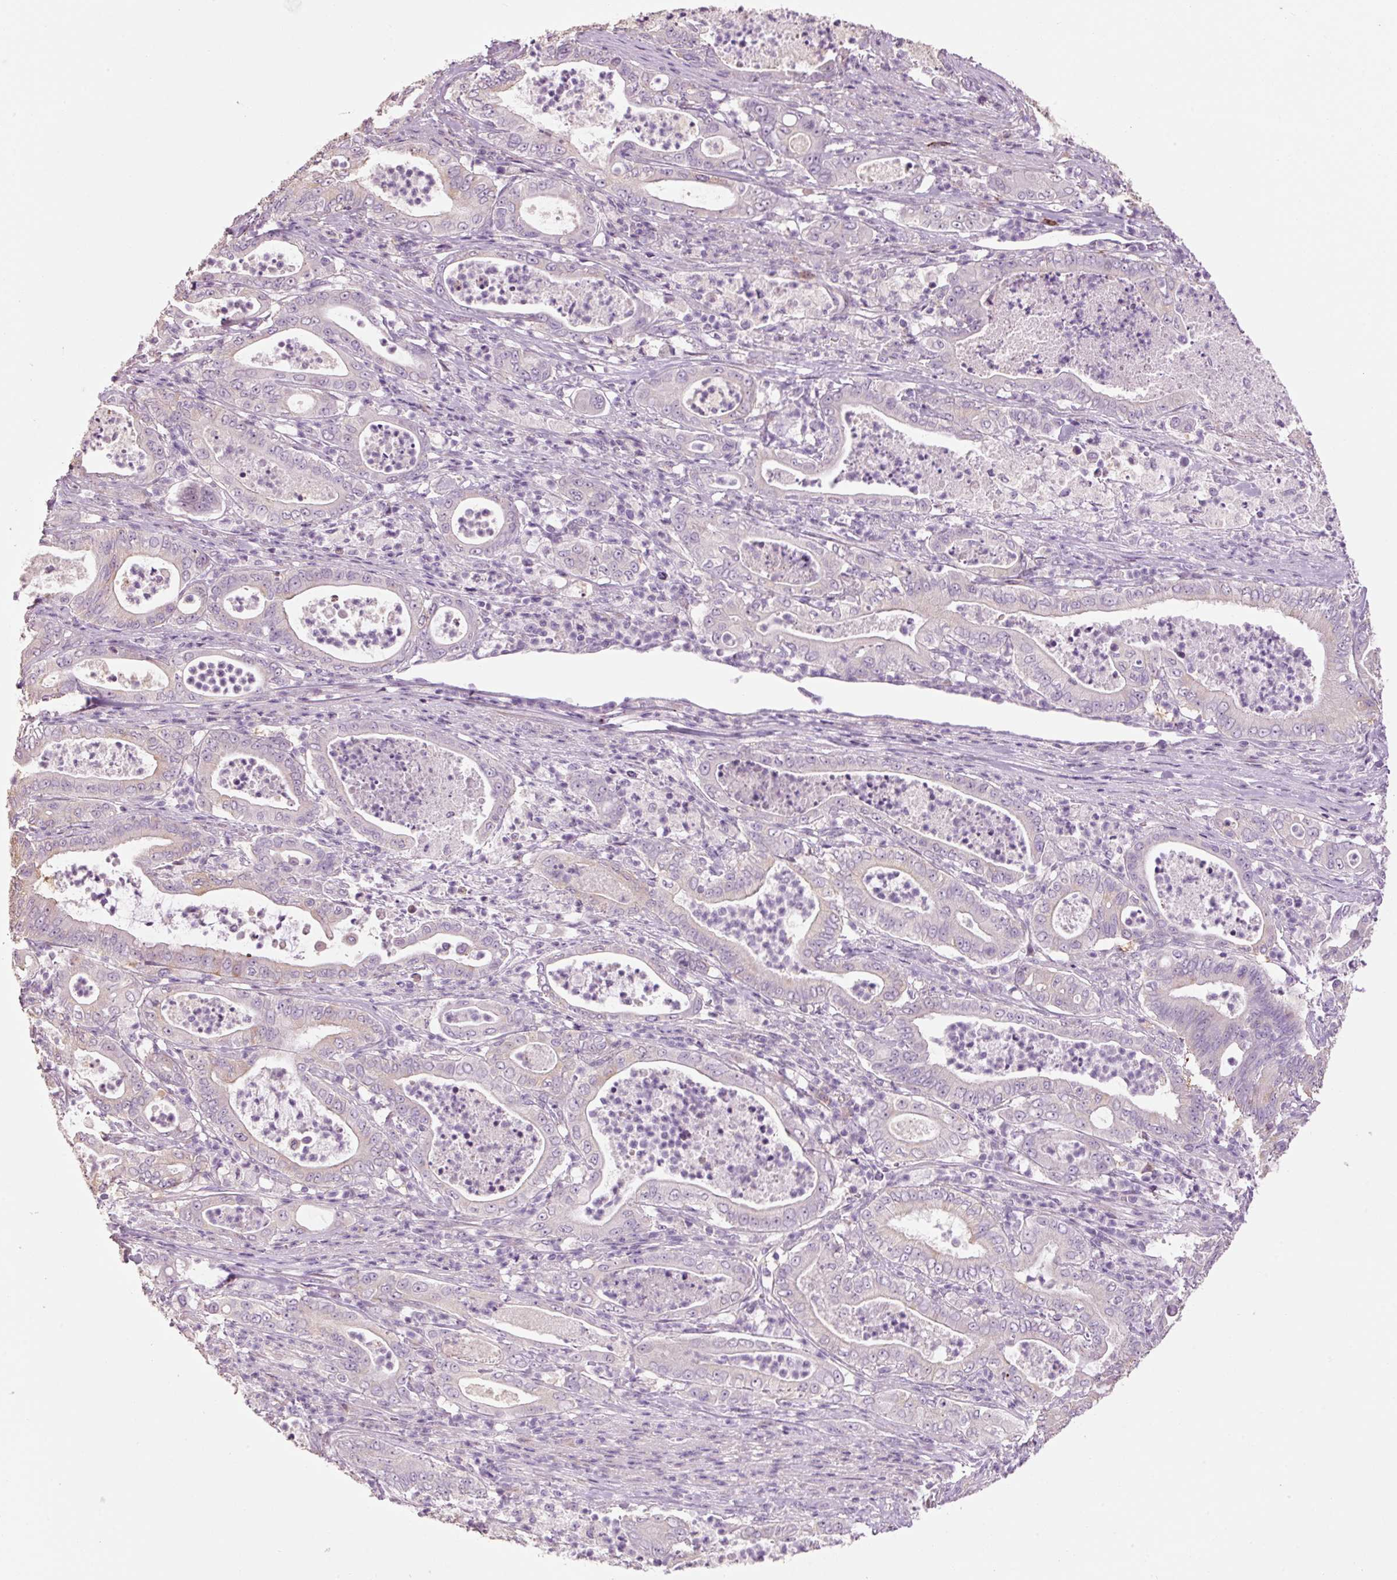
{"staining": {"intensity": "negative", "quantity": "none", "location": "none"}, "tissue": "pancreatic cancer", "cell_type": "Tumor cells", "image_type": "cancer", "snomed": [{"axis": "morphology", "description": "Adenocarcinoma, NOS"}, {"axis": "topography", "description": "Pancreas"}], "caption": "An IHC photomicrograph of adenocarcinoma (pancreatic) is shown. There is no staining in tumor cells of adenocarcinoma (pancreatic). (DAB (3,3'-diaminobenzidine) immunohistochemistry (IHC), high magnification).", "gene": "HAX1", "patient": {"sex": "male", "age": 71}}